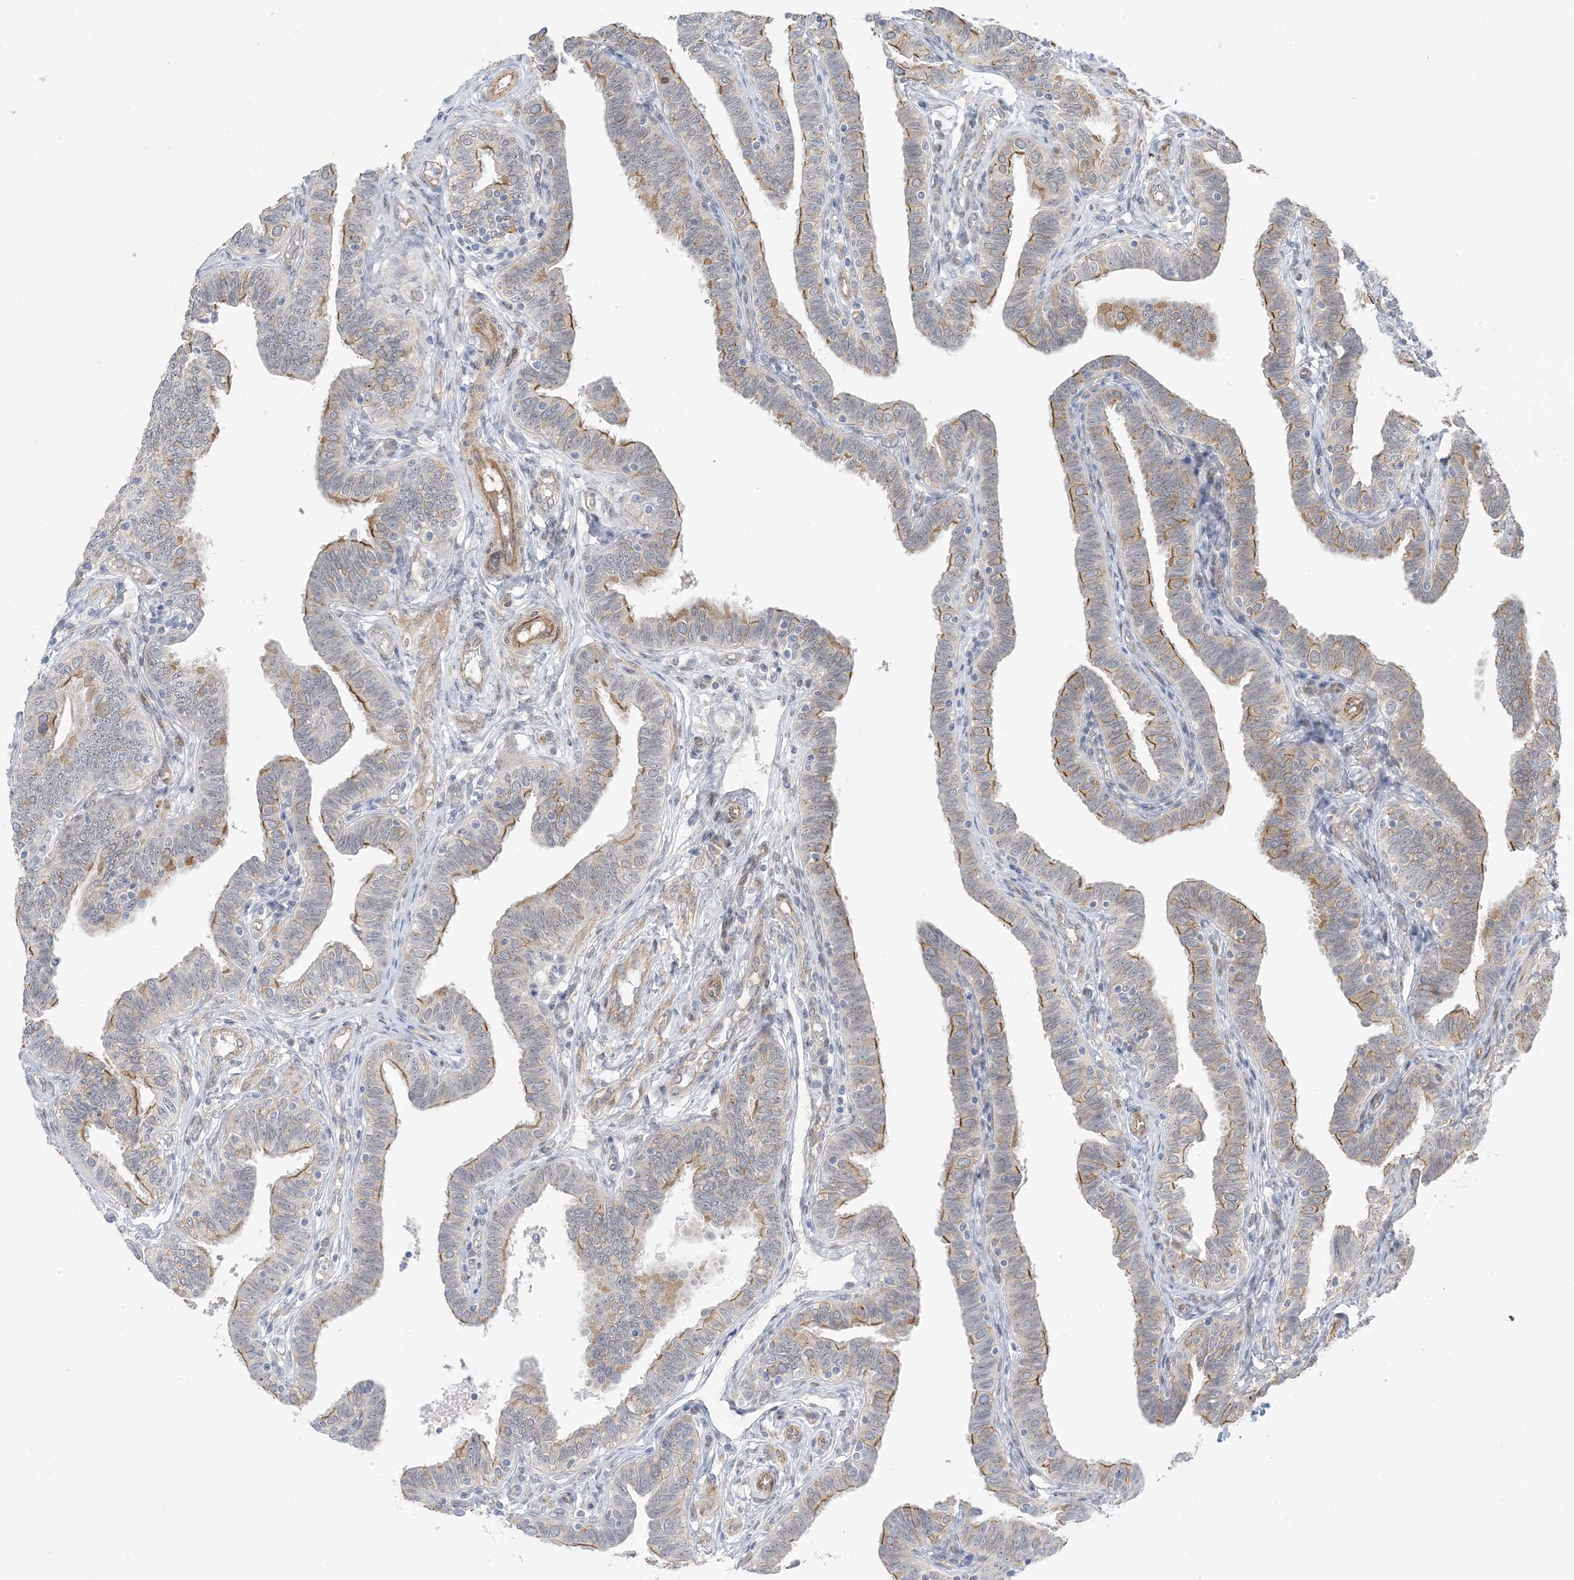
{"staining": {"intensity": "moderate", "quantity": "25%-75%", "location": "cytoplasmic/membranous"}, "tissue": "fallopian tube", "cell_type": "Glandular cells", "image_type": "normal", "snomed": [{"axis": "morphology", "description": "Normal tissue, NOS"}, {"axis": "topography", "description": "Fallopian tube"}], "caption": "Immunohistochemical staining of normal fallopian tube reveals medium levels of moderate cytoplasmic/membranous staining in approximately 25%-75% of glandular cells. (Stains: DAB in brown, nuclei in blue, Microscopy: brightfield microscopy at high magnification).", "gene": "IL36B", "patient": {"sex": "female", "age": 39}}